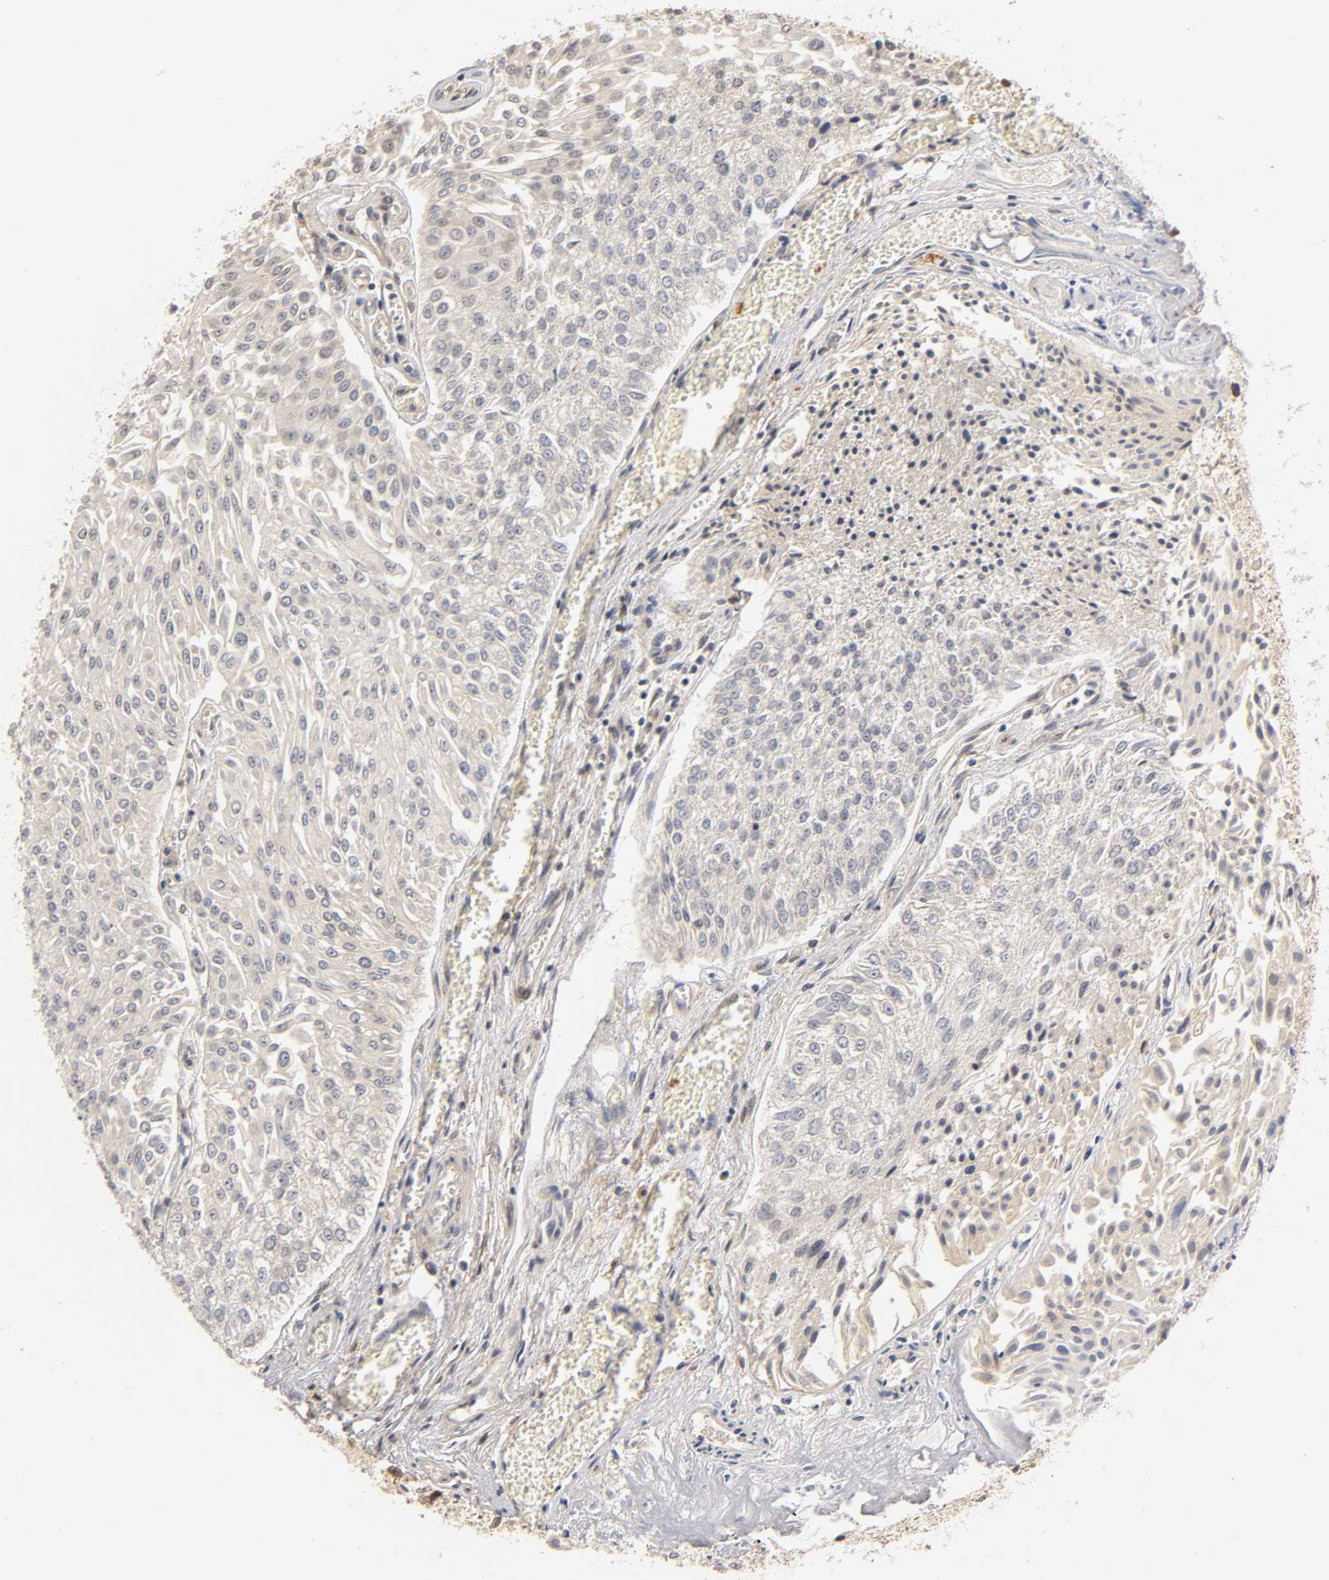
{"staining": {"intensity": "negative", "quantity": "none", "location": "none"}, "tissue": "urothelial cancer", "cell_type": "Tumor cells", "image_type": "cancer", "snomed": [{"axis": "morphology", "description": "Urothelial carcinoma, Low grade"}, {"axis": "topography", "description": "Urinary bladder"}], "caption": "This micrograph is of urothelial carcinoma (low-grade) stained with immunohistochemistry (IHC) to label a protein in brown with the nuclei are counter-stained blue. There is no expression in tumor cells. (DAB (3,3'-diaminobenzidine) IHC visualized using brightfield microscopy, high magnification).", "gene": "PDE5A", "patient": {"sex": "male", "age": 86}}